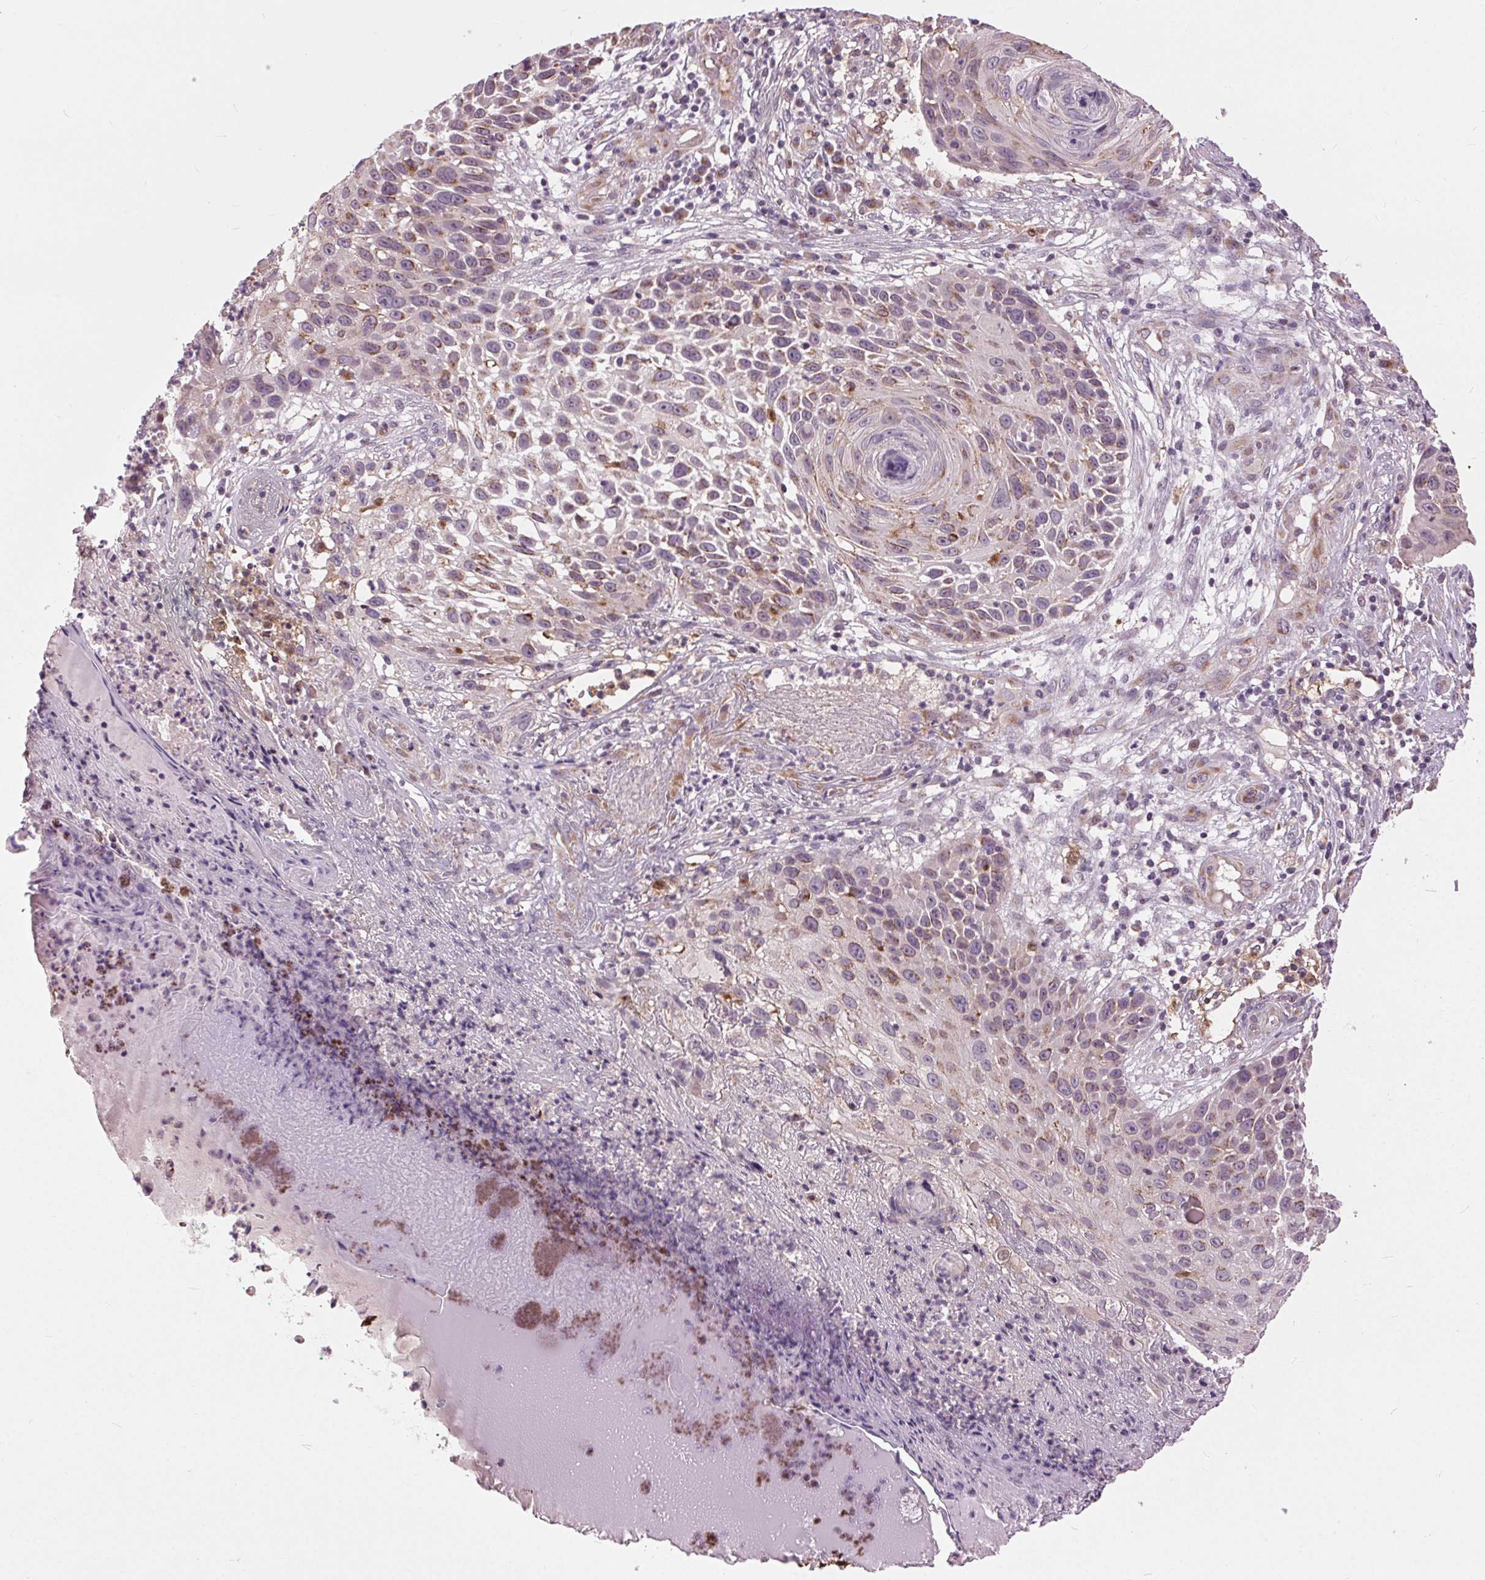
{"staining": {"intensity": "weak", "quantity": "25%-75%", "location": "cytoplasmic/membranous"}, "tissue": "skin cancer", "cell_type": "Tumor cells", "image_type": "cancer", "snomed": [{"axis": "morphology", "description": "Squamous cell carcinoma, NOS"}, {"axis": "topography", "description": "Skin"}], "caption": "Protein expression by immunohistochemistry shows weak cytoplasmic/membranous expression in about 25%-75% of tumor cells in squamous cell carcinoma (skin).", "gene": "BSDC1", "patient": {"sex": "male", "age": 92}}